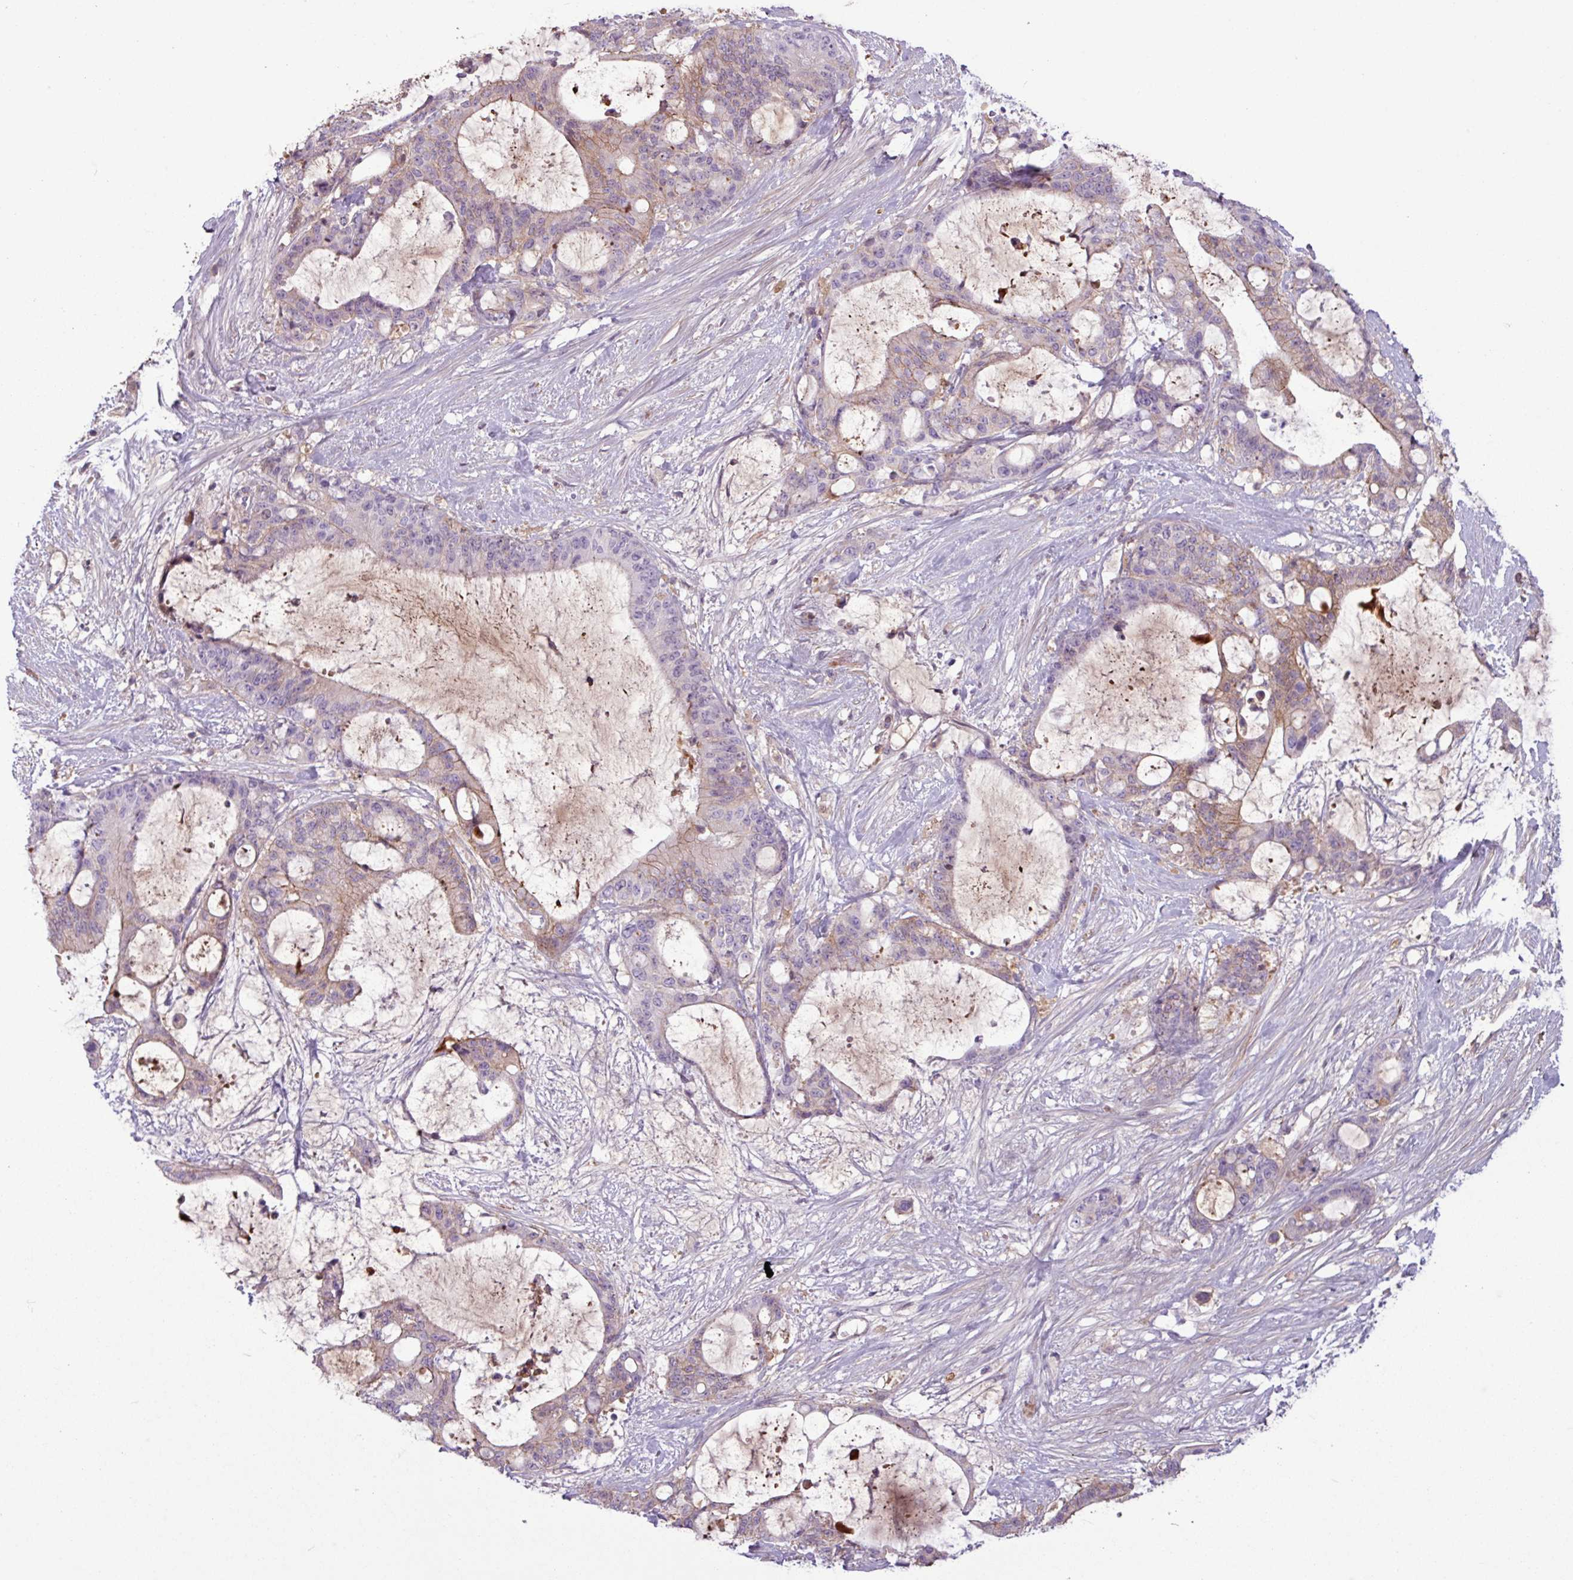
{"staining": {"intensity": "weak", "quantity": "<25%", "location": "cytoplasmic/membranous"}, "tissue": "liver cancer", "cell_type": "Tumor cells", "image_type": "cancer", "snomed": [{"axis": "morphology", "description": "Normal tissue, NOS"}, {"axis": "morphology", "description": "Cholangiocarcinoma"}, {"axis": "topography", "description": "Liver"}, {"axis": "topography", "description": "Peripheral nerve tissue"}], "caption": "Tumor cells show no significant positivity in liver cancer (cholangiocarcinoma).", "gene": "C4B", "patient": {"sex": "female", "age": 73}}